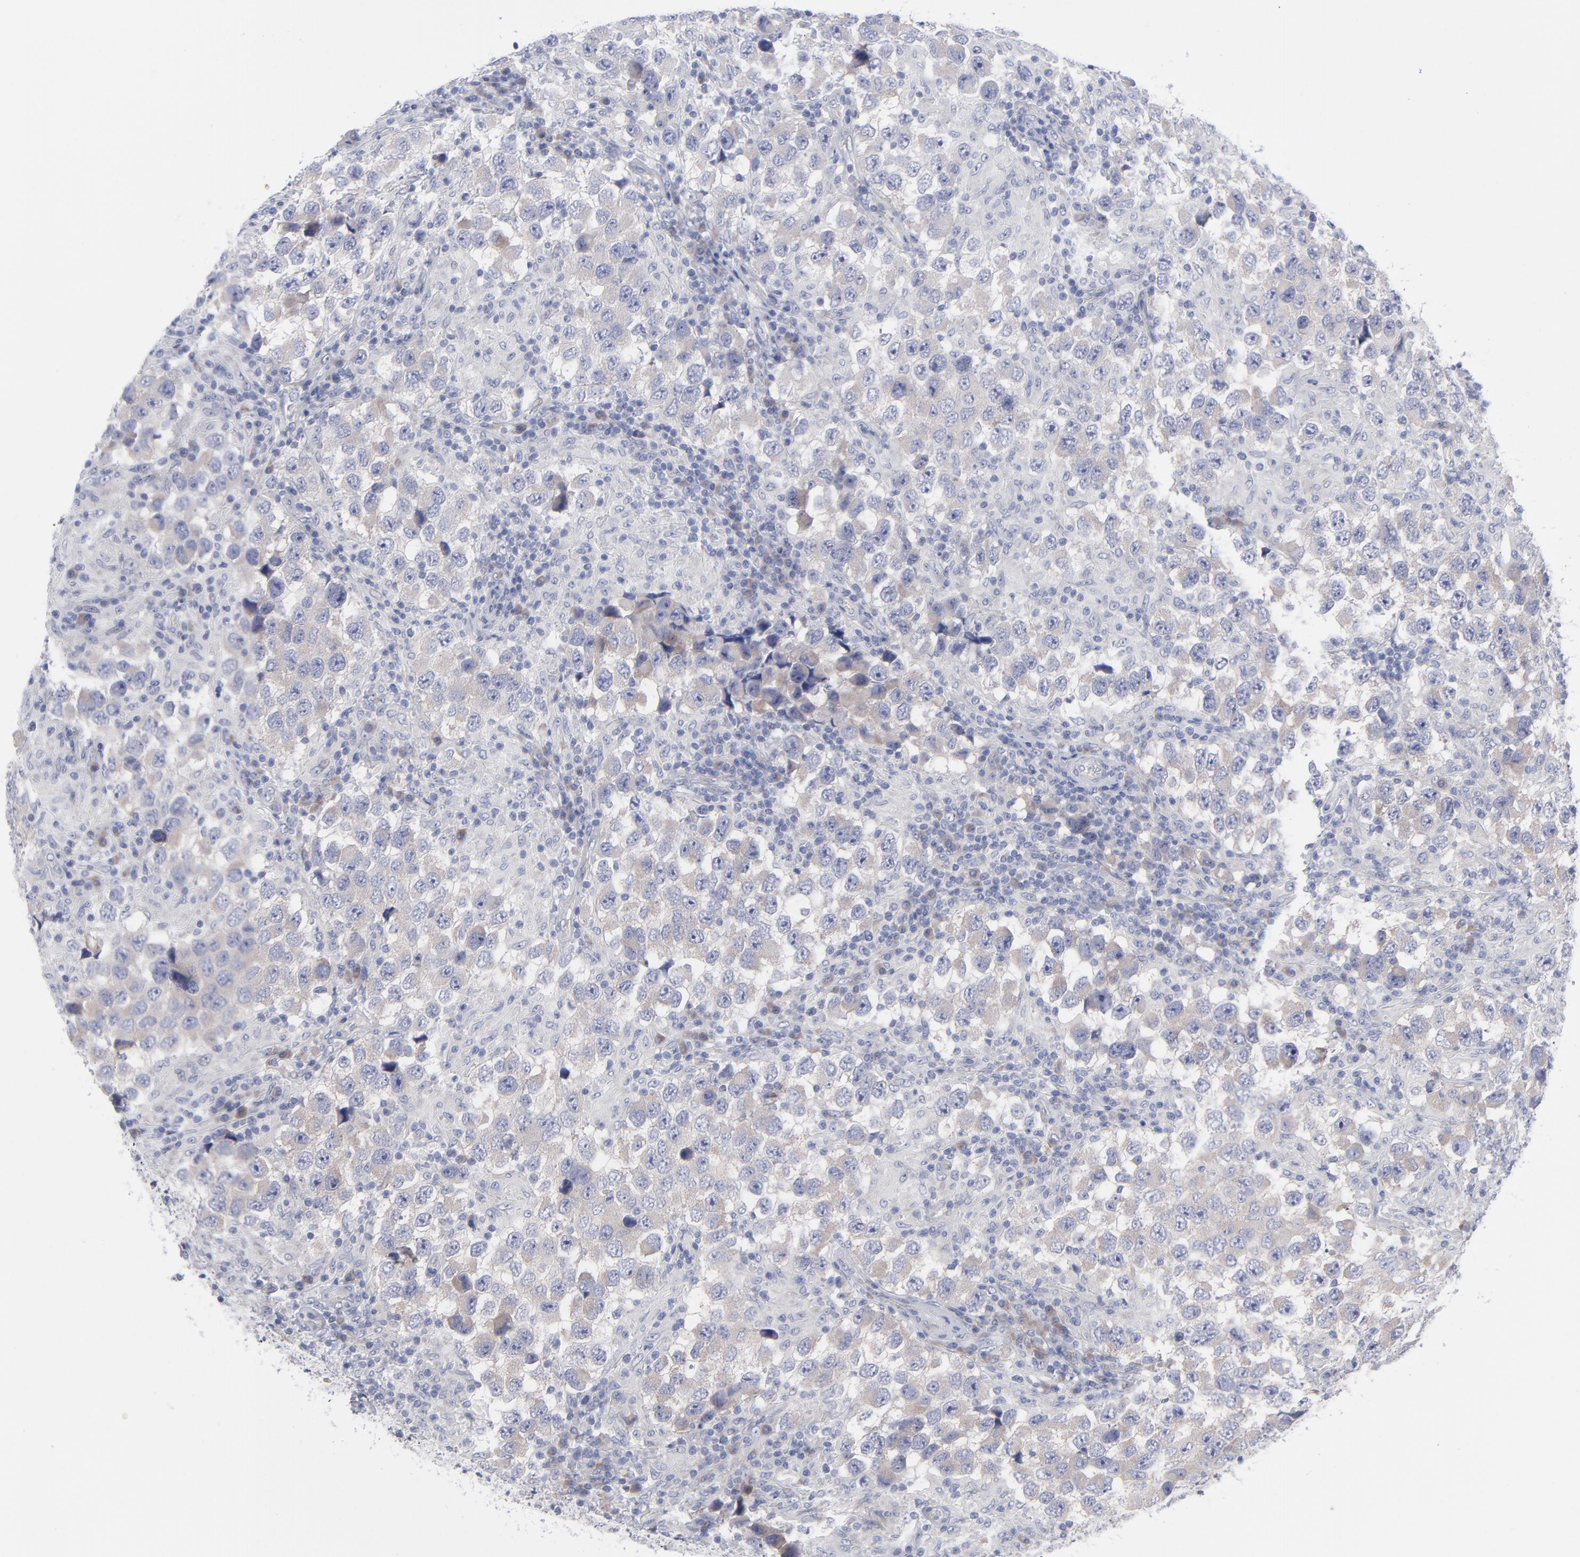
{"staining": {"intensity": "negative", "quantity": "none", "location": "none"}, "tissue": "testis cancer", "cell_type": "Tumor cells", "image_type": "cancer", "snomed": [{"axis": "morphology", "description": "Carcinoma, Embryonal, NOS"}, {"axis": "topography", "description": "Testis"}], "caption": "A high-resolution histopathology image shows immunohistochemistry (IHC) staining of testis cancer, which demonstrates no significant positivity in tumor cells.", "gene": "RPS24", "patient": {"sex": "male", "age": 21}}